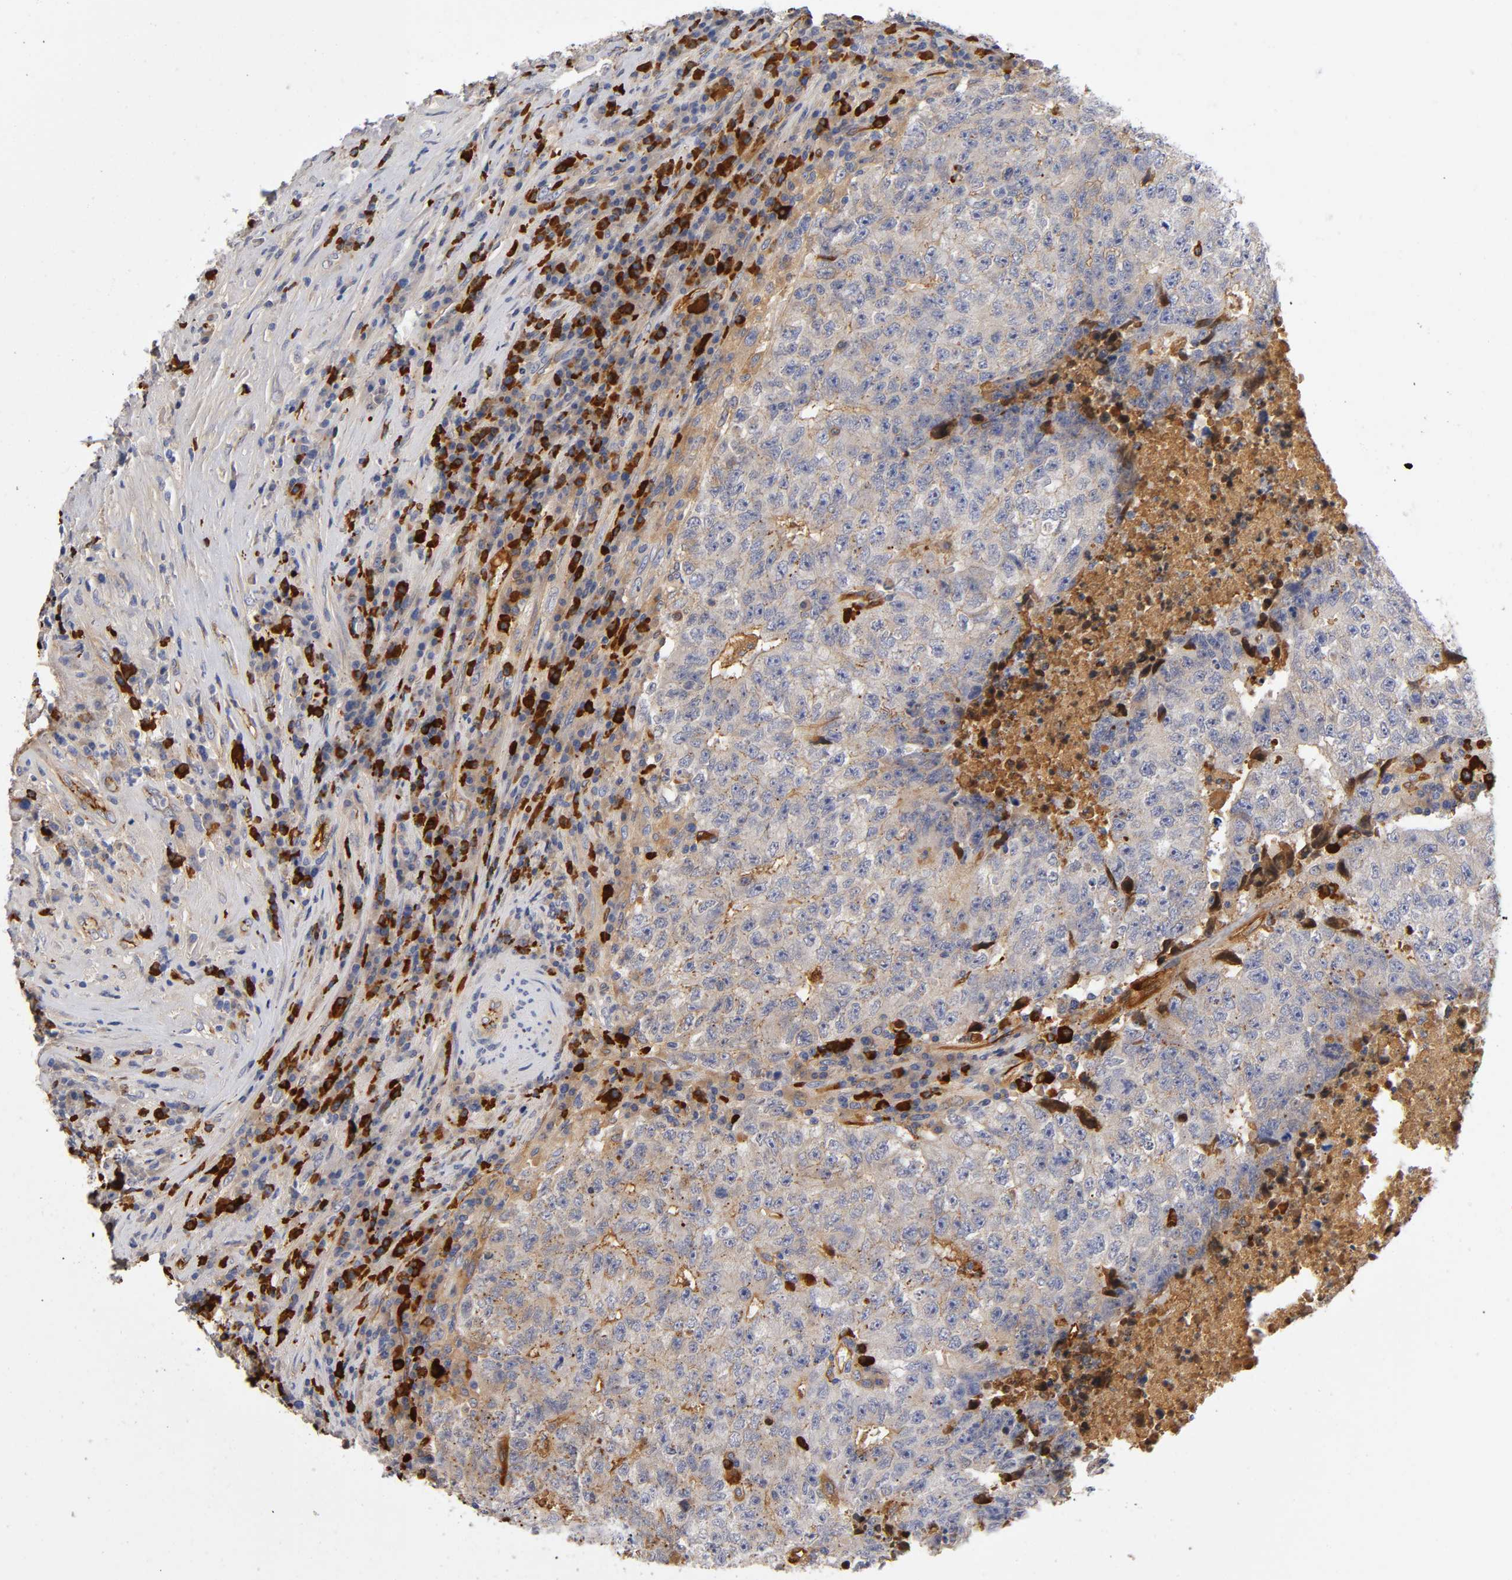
{"staining": {"intensity": "weak", "quantity": ">75%", "location": "cytoplasmic/membranous"}, "tissue": "testis cancer", "cell_type": "Tumor cells", "image_type": "cancer", "snomed": [{"axis": "morphology", "description": "Necrosis, NOS"}, {"axis": "morphology", "description": "Carcinoma, Embryonal, NOS"}, {"axis": "topography", "description": "Testis"}], "caption": "An image showing weak cytoplasmic/membranous positivity in approximately >75% of tumor cells in testis cancer (embryonal carcinoma), as visualized by brown immunohistochemical staining.", "gene": "NOVA1", "patient": {"sex": "male", "age": 19}}